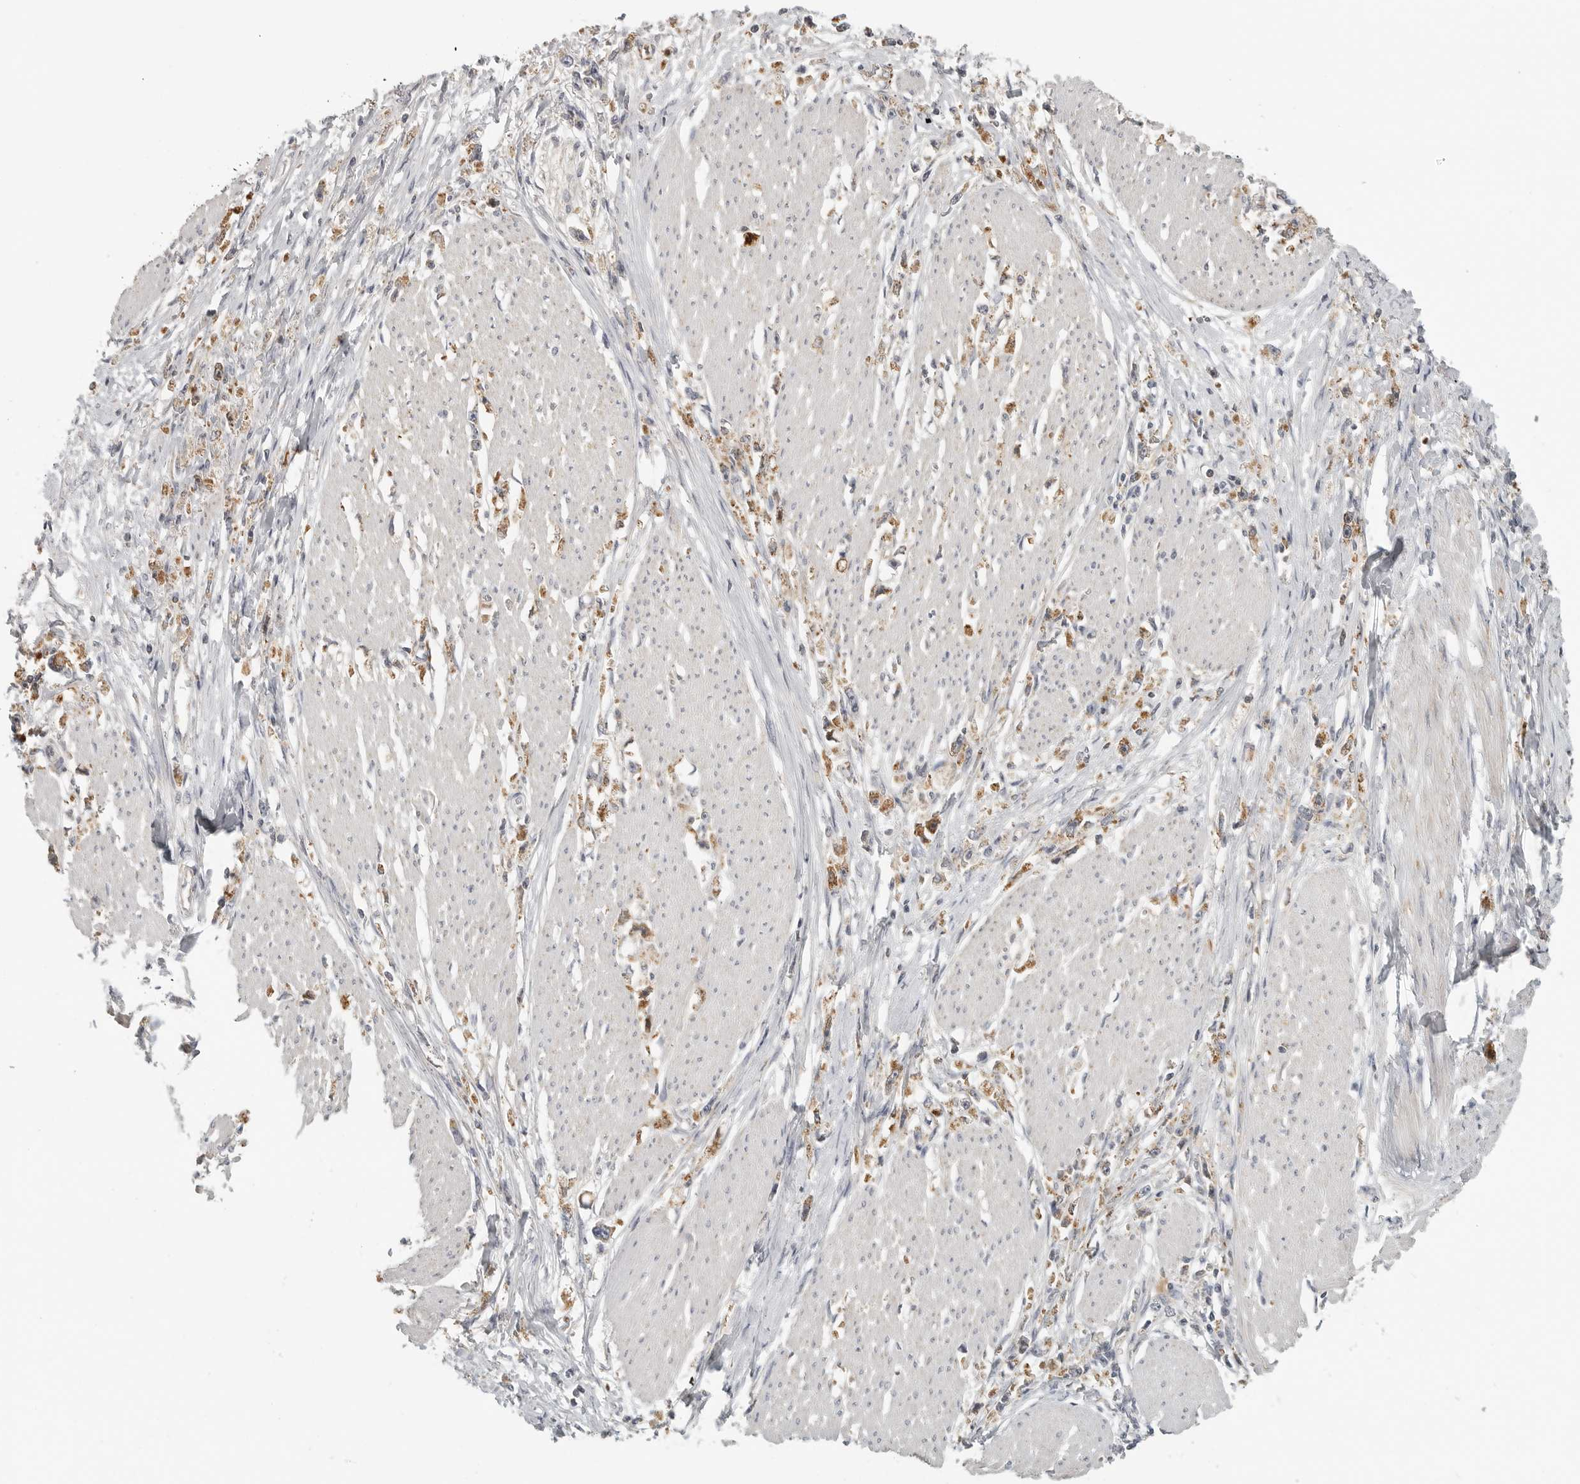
{"staining": {"intensity": "moderate", "quantity": ">75%", "location": "cytoplasmic/membranous"}, "tissue": "stomach cancer", "cell_type": "Tumor cells", "image_type": "cancer", "snomed": [{"axis": "morphology", "description": "Adenocarcinoma, NOS"}, {"axis": "topography", "description": "Stomach"}], "caption": "A micrograph showing moderate cytoplasmic/membranous positivity in approximately >75% of tumor cells in stomach cancer (adenocarcinoma), as visualized by brown immunohistochemical staining.", "gene": "RXFP3", "patient": {"sex": "female", "age": 59}}